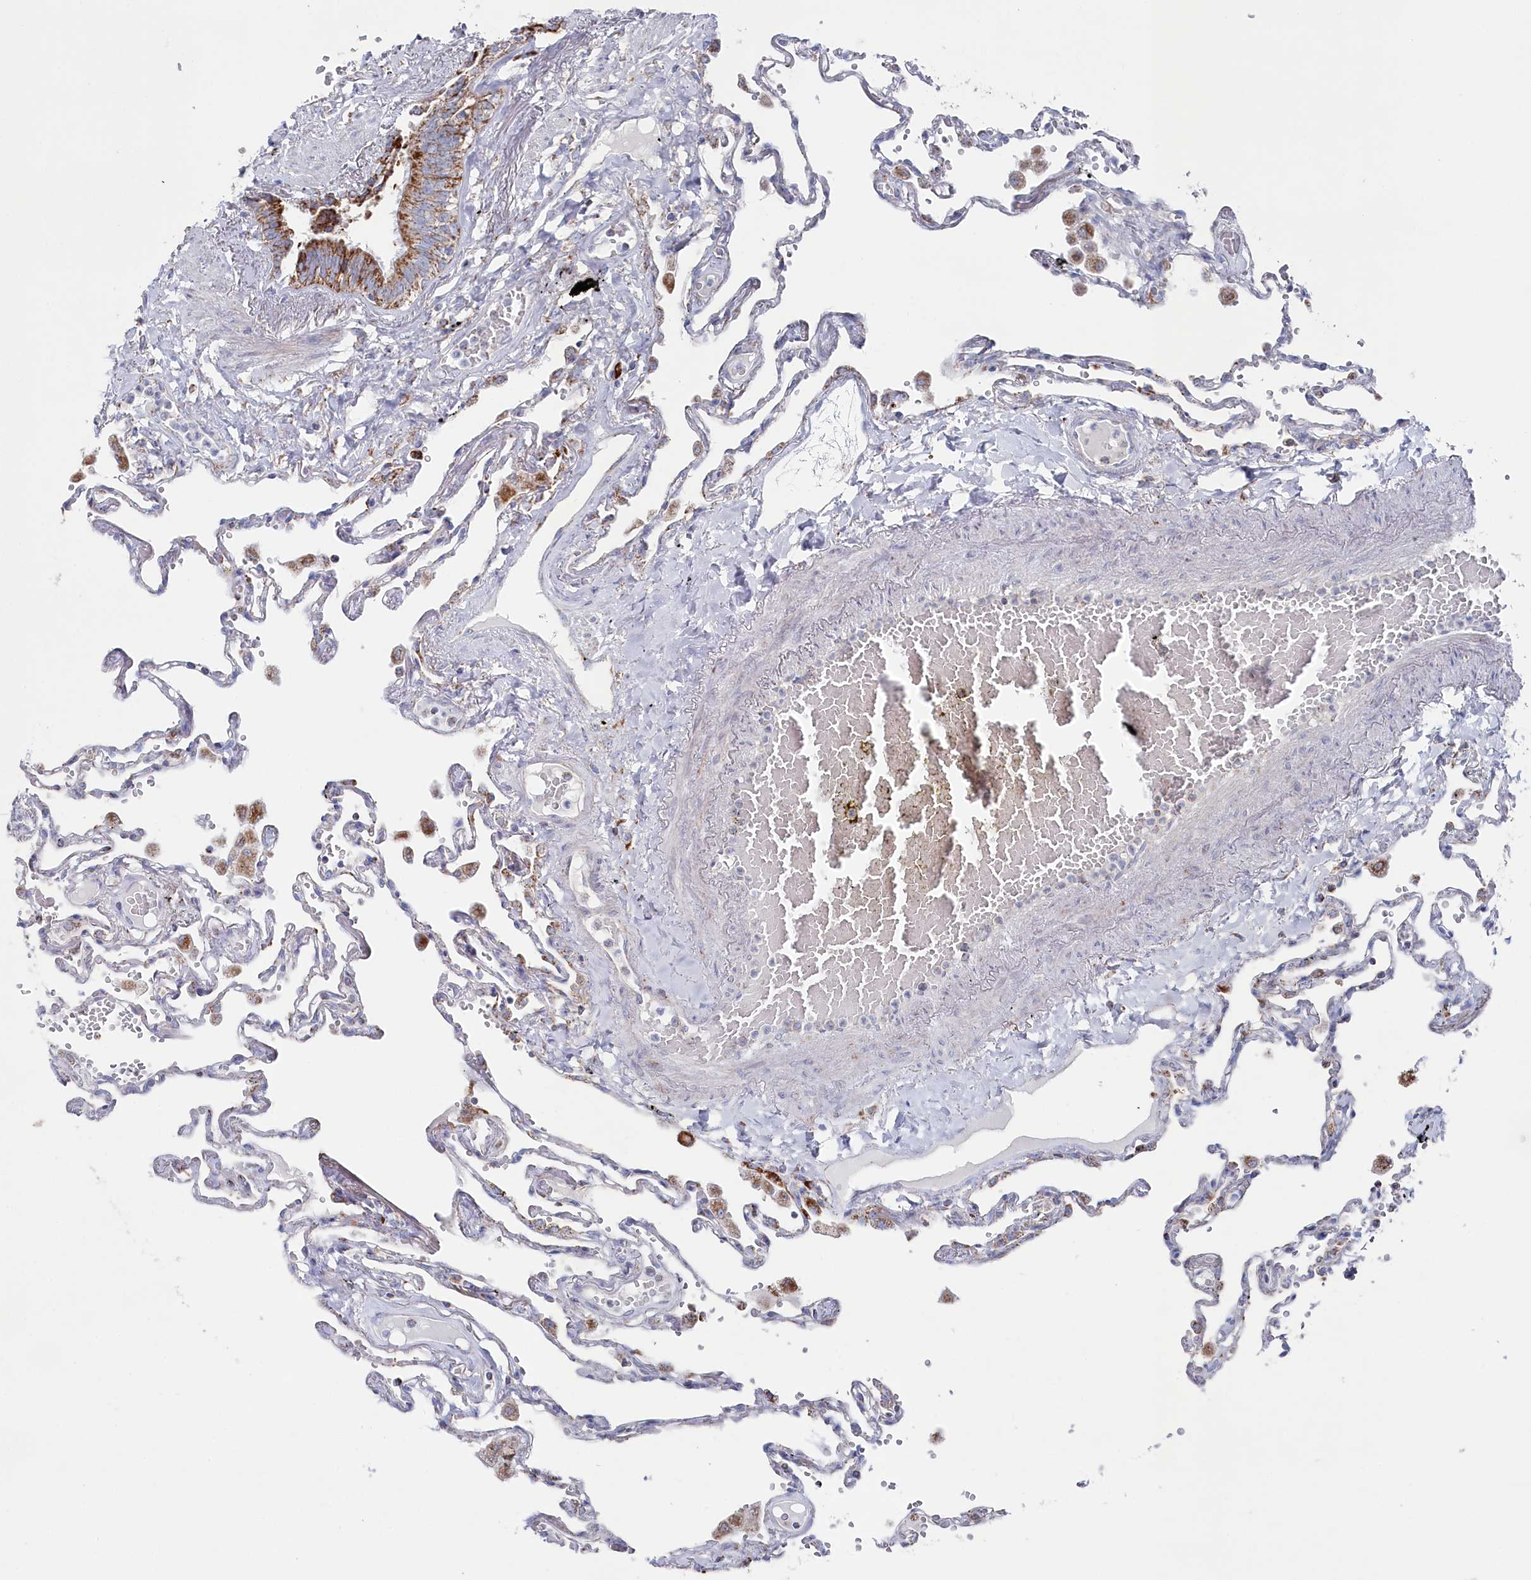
{"staining": {"intensity": "weak", "quantity": "<25%", "location": "cytoplasmic/membranous"}, "tissue": "lung", "cell_type": "Alveolar cells", "image_type": "normal", "snomed": [{"axis": "morphology", "description": "Normal tissue, NOS"}, {"axis": "topography", "description": "Lung"}], "caption": "IHC micrograph of benign human lung stained for a protein (brown), which exhibits no staining in alveolar cells. (Immunohistochemistry (ihc), brightfield microscopy, high magnification).", "gene": "GLS2", "patient": {"sex": "female", "age": 67}}